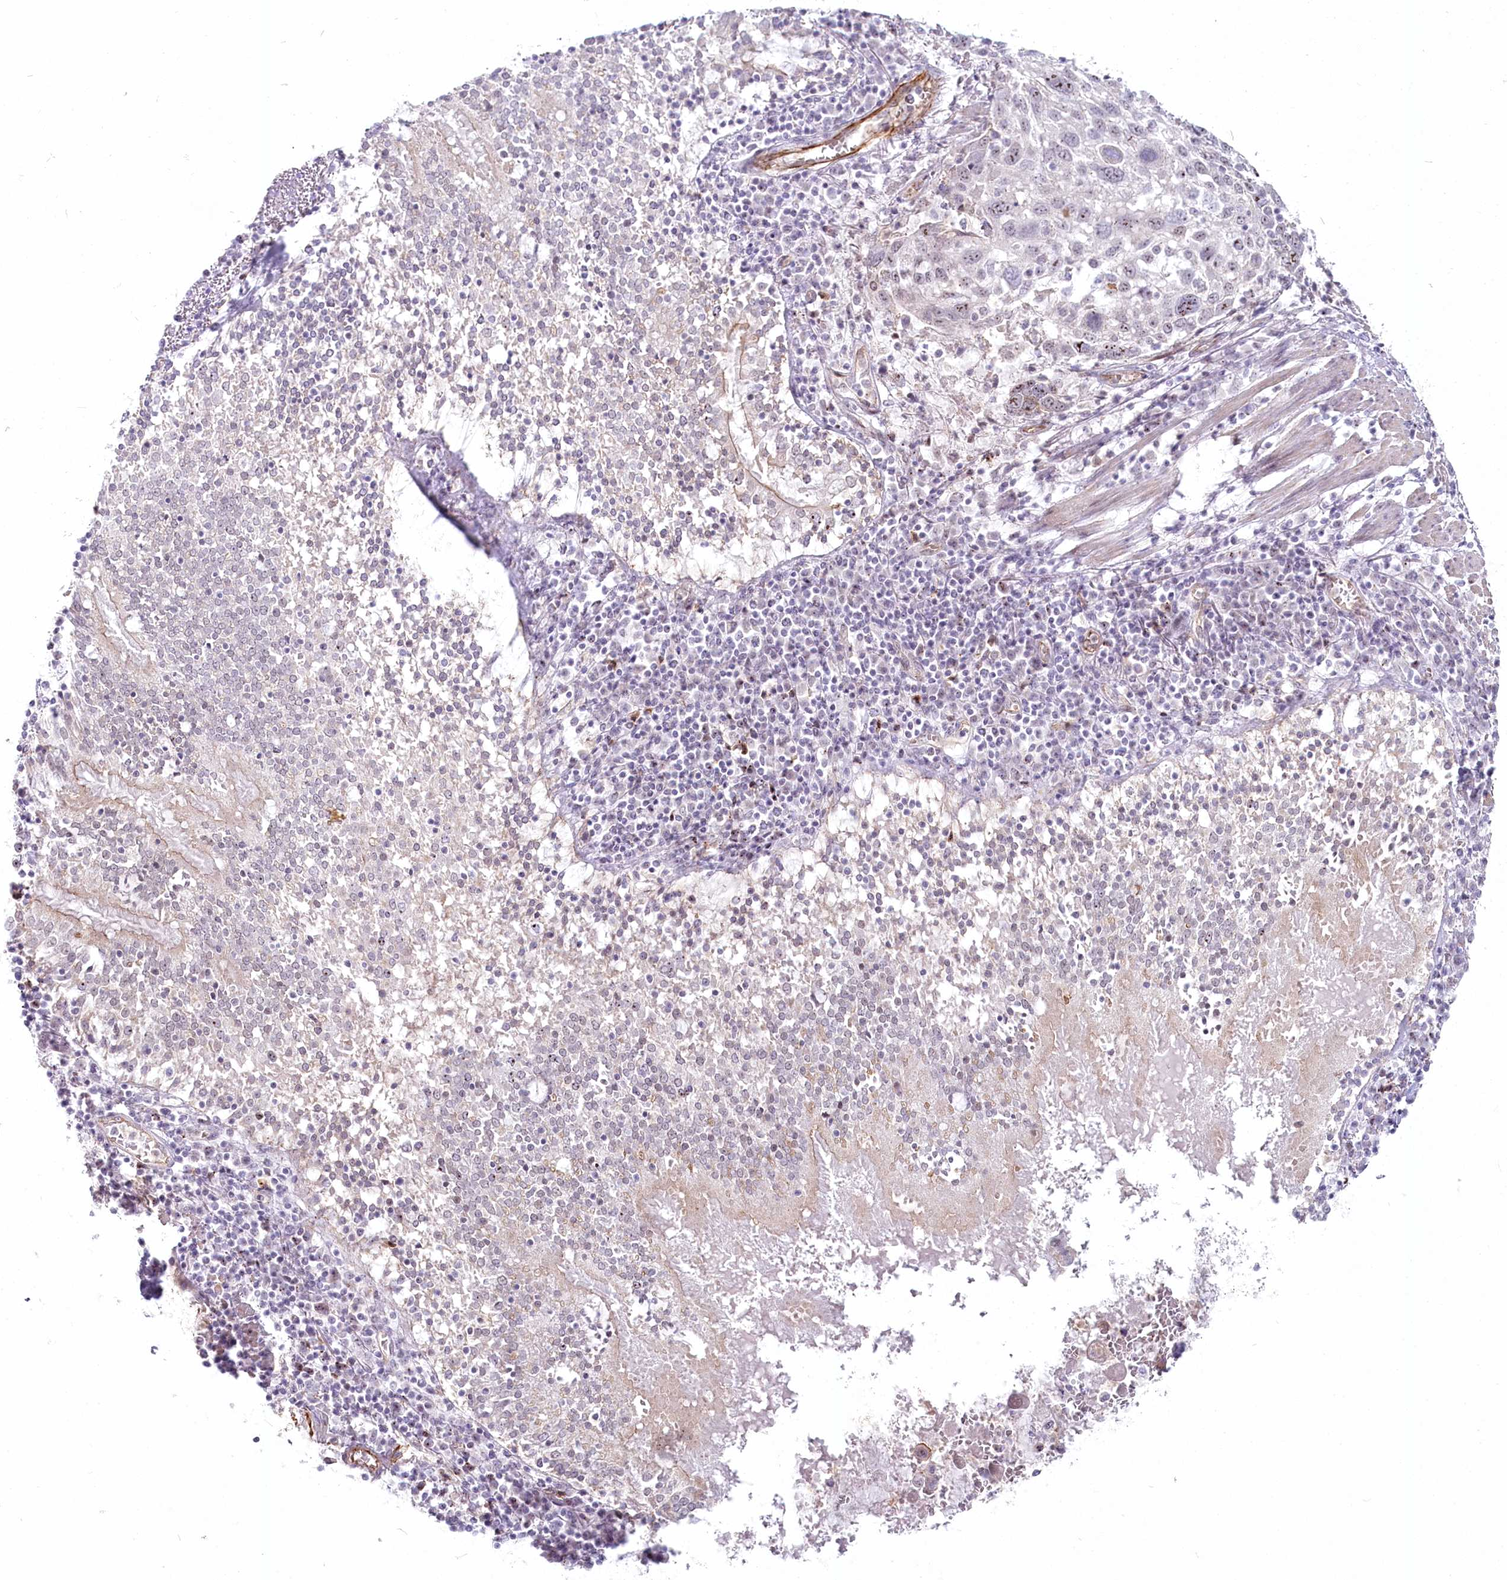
{"staining": {"intensity": "moderate", "quantity": "<25%", "location": "nuclear"}, "tissue": "lung cancer", "cell_type": "Tumor cells", "image_type": "cancer", "snomed": [{"axis": "morphology", "description": "Squamous cell carcinoma, NOS"}, {"axis": "topography", "description": "Lung"}], "caption": "This micrograph shows lung cancer stained with immunohistochemistry (IHC) to label a protein in brown. The nuclear of tumor cells show moderate positivity for the protein. Nuclei are counter-stained blue.", "gene": "ABHD8", "patient": {"sex": "male", "age": 65}}